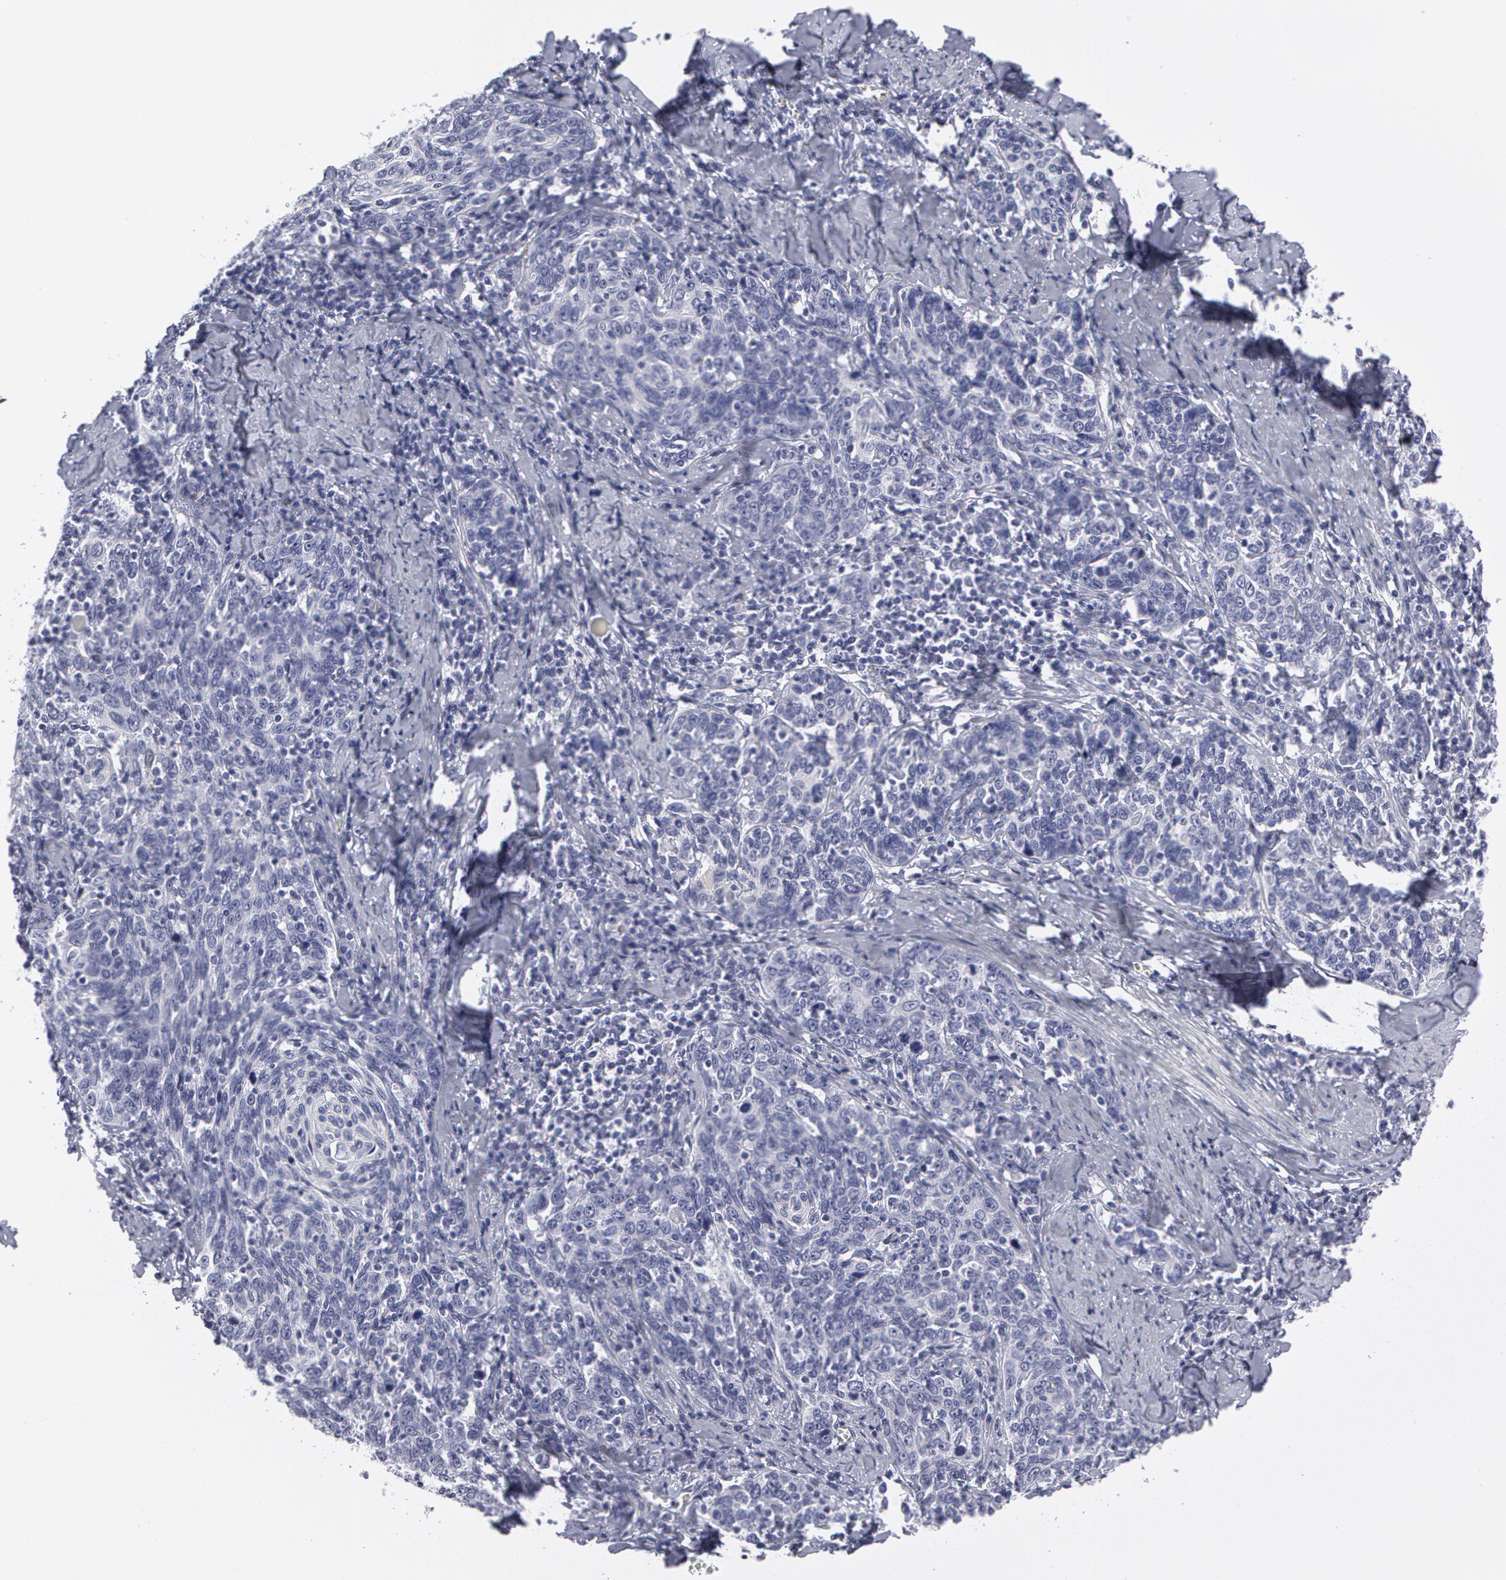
{"staining": {"intensity": "negative", "quantity": "none", "location": "none"}, "tissue": "cervical cancer", "cell_type": "Tumor cells", "image_type": "cancer", "snomed": [{"axis": "morphology", "description": "Squamous cell carcinoma, NOS"}, {"axis": "topography", "description": "Cervix"}], "caption": "Cervical squamous cell carcinoma stained for a protein using IHC reveals no staining tumor cells.", "gene": "SMC1B", "patient": {"sex": "female", "age": 41}}